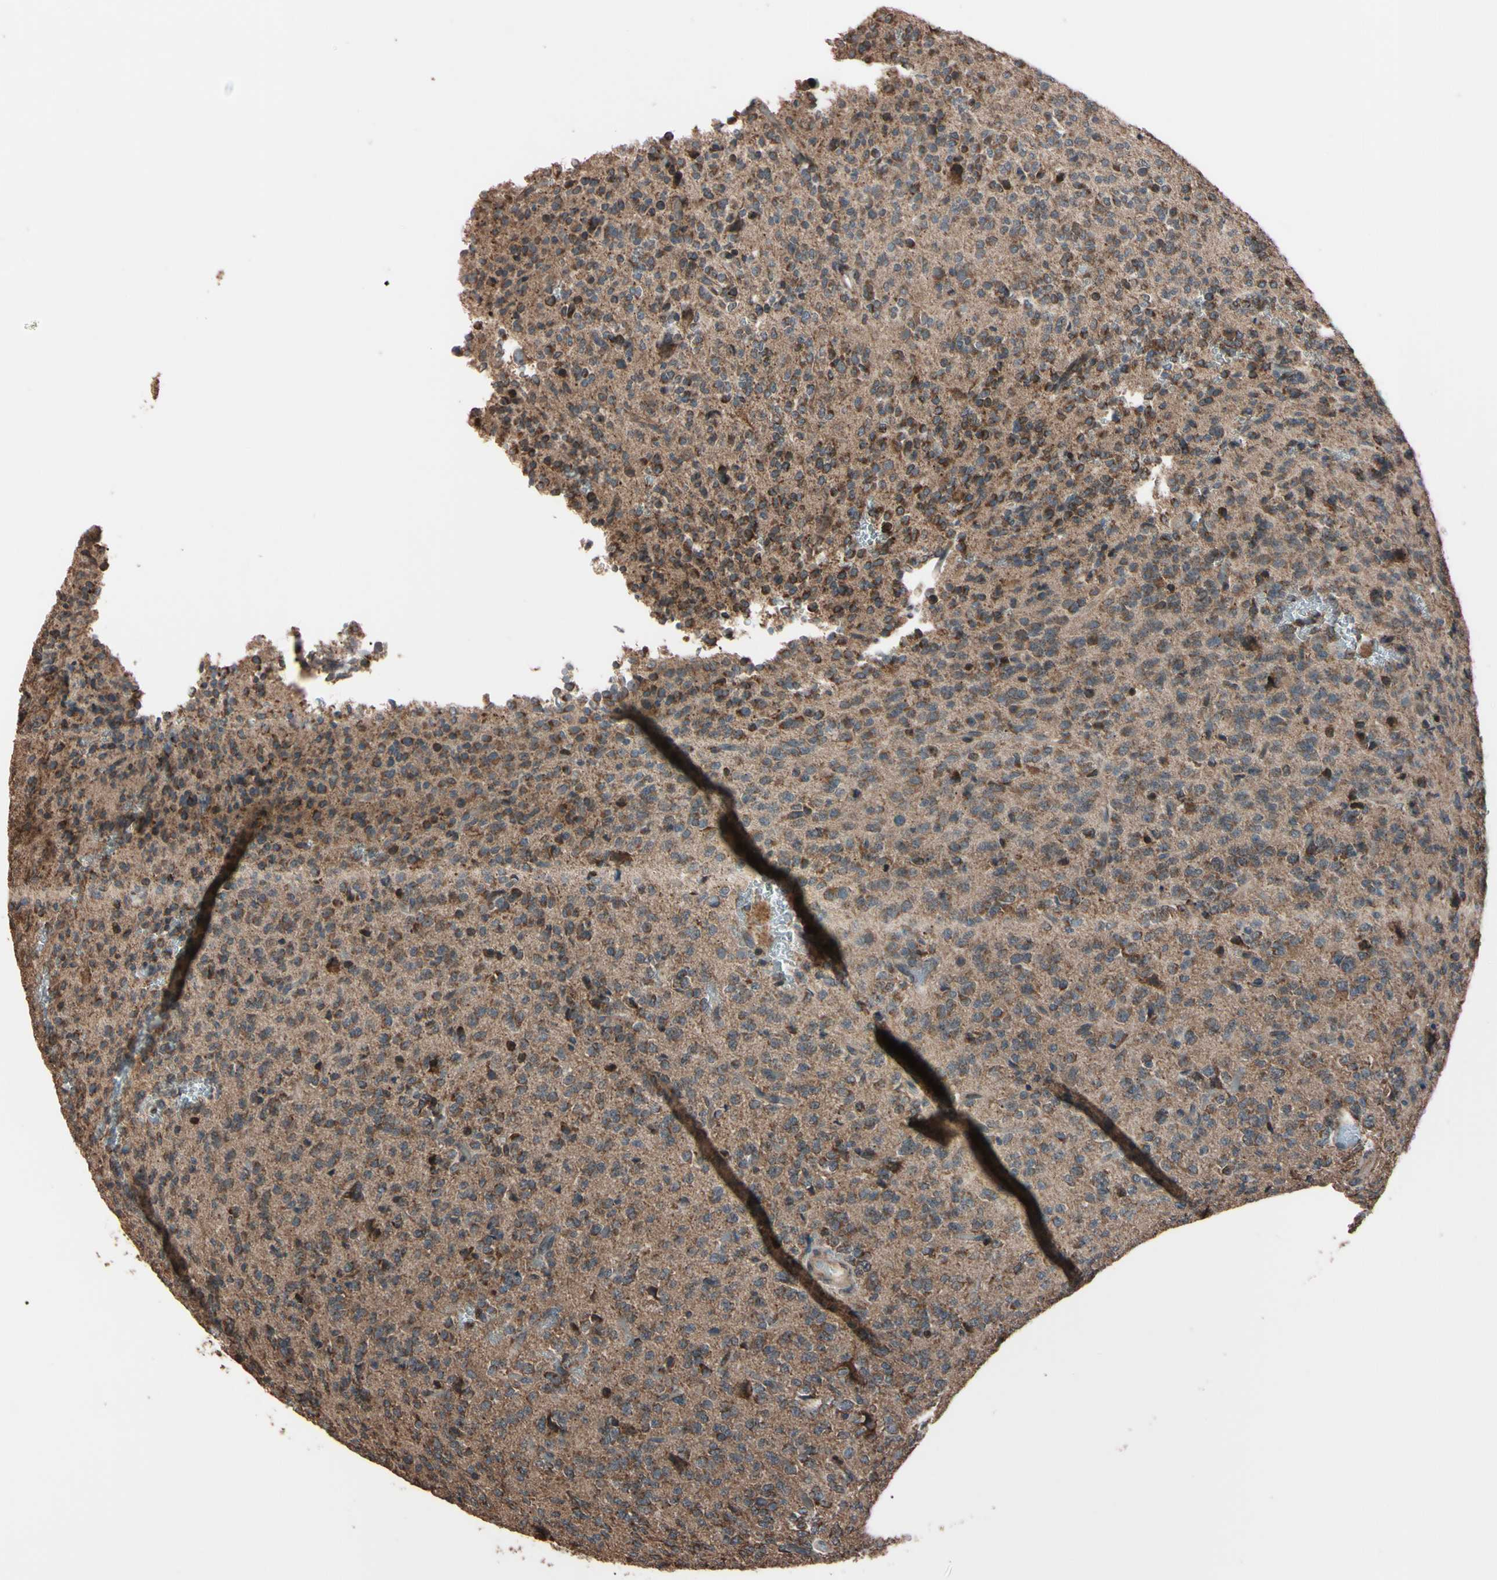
{"staining": {"intensity": "moderate", "quantity": "<25%", "location": "cytoplasmic/membranous"}, "tissue": "glioma", "cell_type": "Tumor cells", "image_type": "cancer", "snomed": [{"axis": "morphology", "description": "Glioma, malignant, Low grade"}, {"axis": "topography", "description": "Brain"}], "caption": "Malignant glioma (low-grade) stained with a protein marker exhibits moderate staining in tumor cells.", "gene": "TNFRSF1A", "patient": {"sex": "male", "age": 38}}